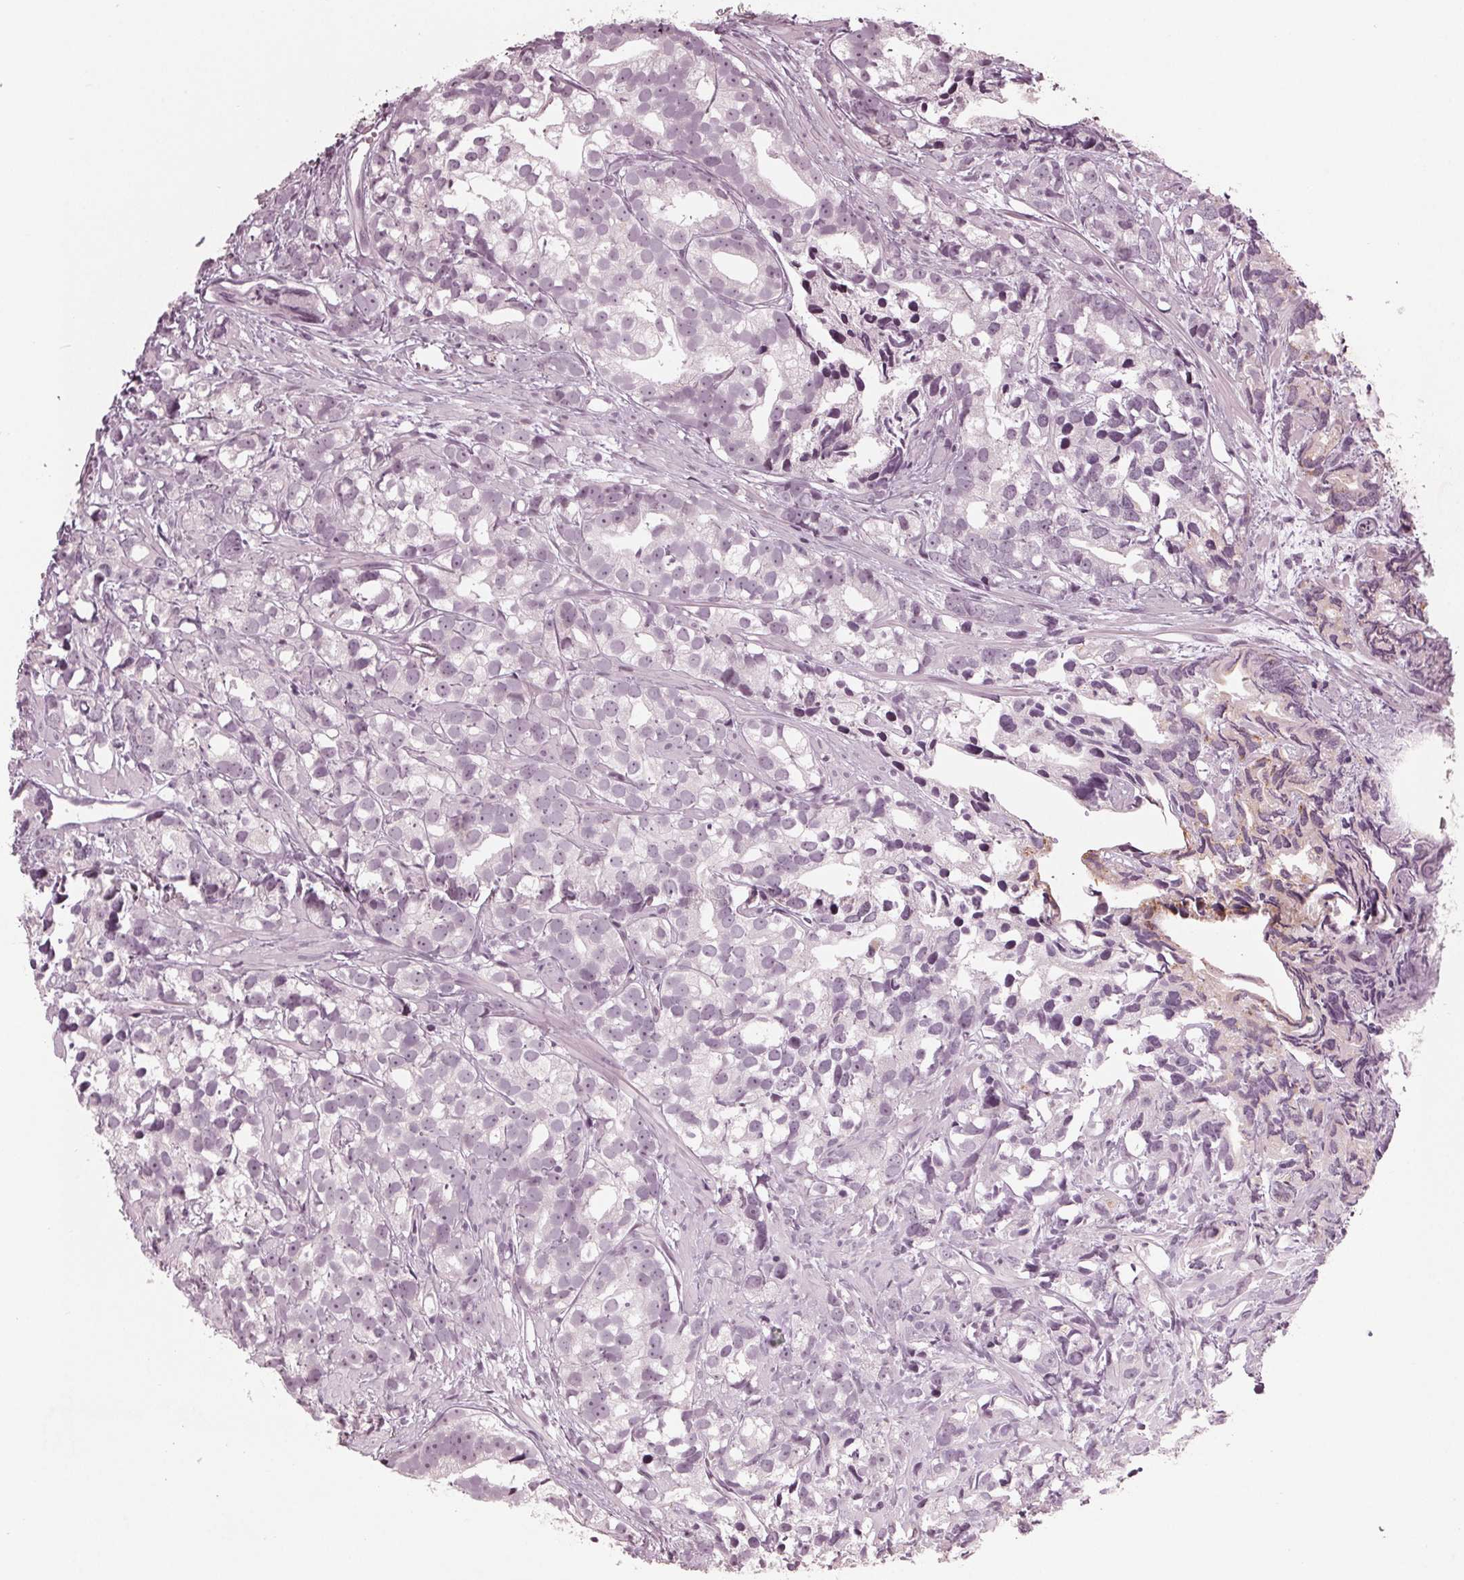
{"staining": {"intensity": "negative", "quantity": "none", "location": "none"}, "tissue": "prostate cancer", "cell_type": "Tumor cells", "image_type": "cancer", "snomed": [{"axis": "morphology", "description": "Adenocarcinoma, High grade"}, {"axis": "topography", "description": "Prostate"}], "caption": "The micrograph demonstrates no significant positivity in tumor cells of prostate cancer. The staining was performed using DAB to visualize the protein expression in brown, while the nuclei were stained in blue with hematoxylin (Magnification: 20x).", "gene": "ADPRHL1", "patient": {"sex": "male", "age": 79}}